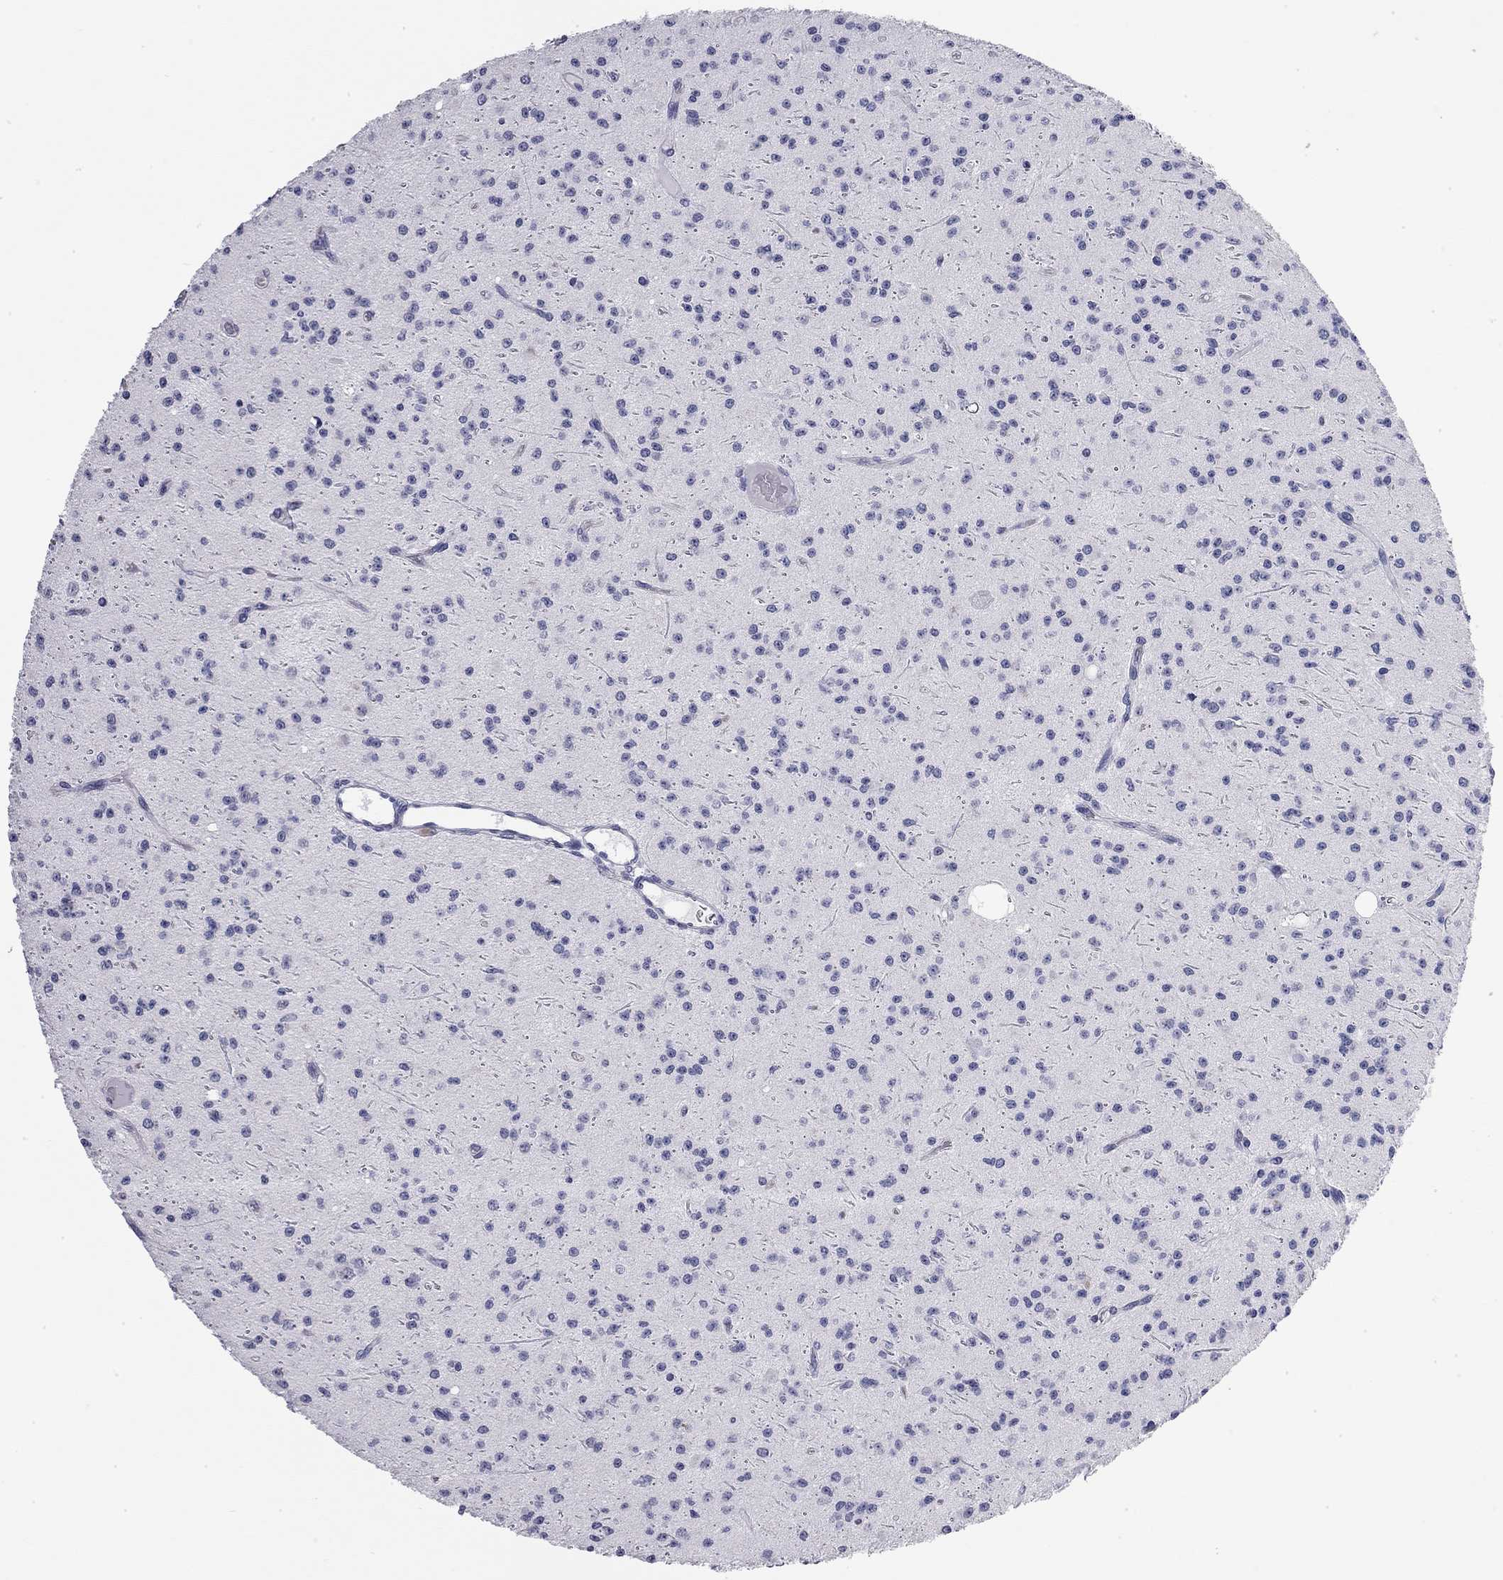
{"staining": {"intensity": "negative", "quantity": "none", "location": "none"}, "tissue": "glioma", "cell_type": "Tumor cells", "image_type": "cancer", "snomed": [{"axis": "morphology", "description": "Glioma, malignant, Low grade"}, {"axis": "topography", "description": "Brain"}], "caption": "This histopathology image is of glioma stained with immunohistochemistry (IHC) to label a protein in brown with the nuclei are counter-stained blue. There is no positivity in tumor cells.", "gene": "AK8", "patient": {"sex": "male", "age": 27}}